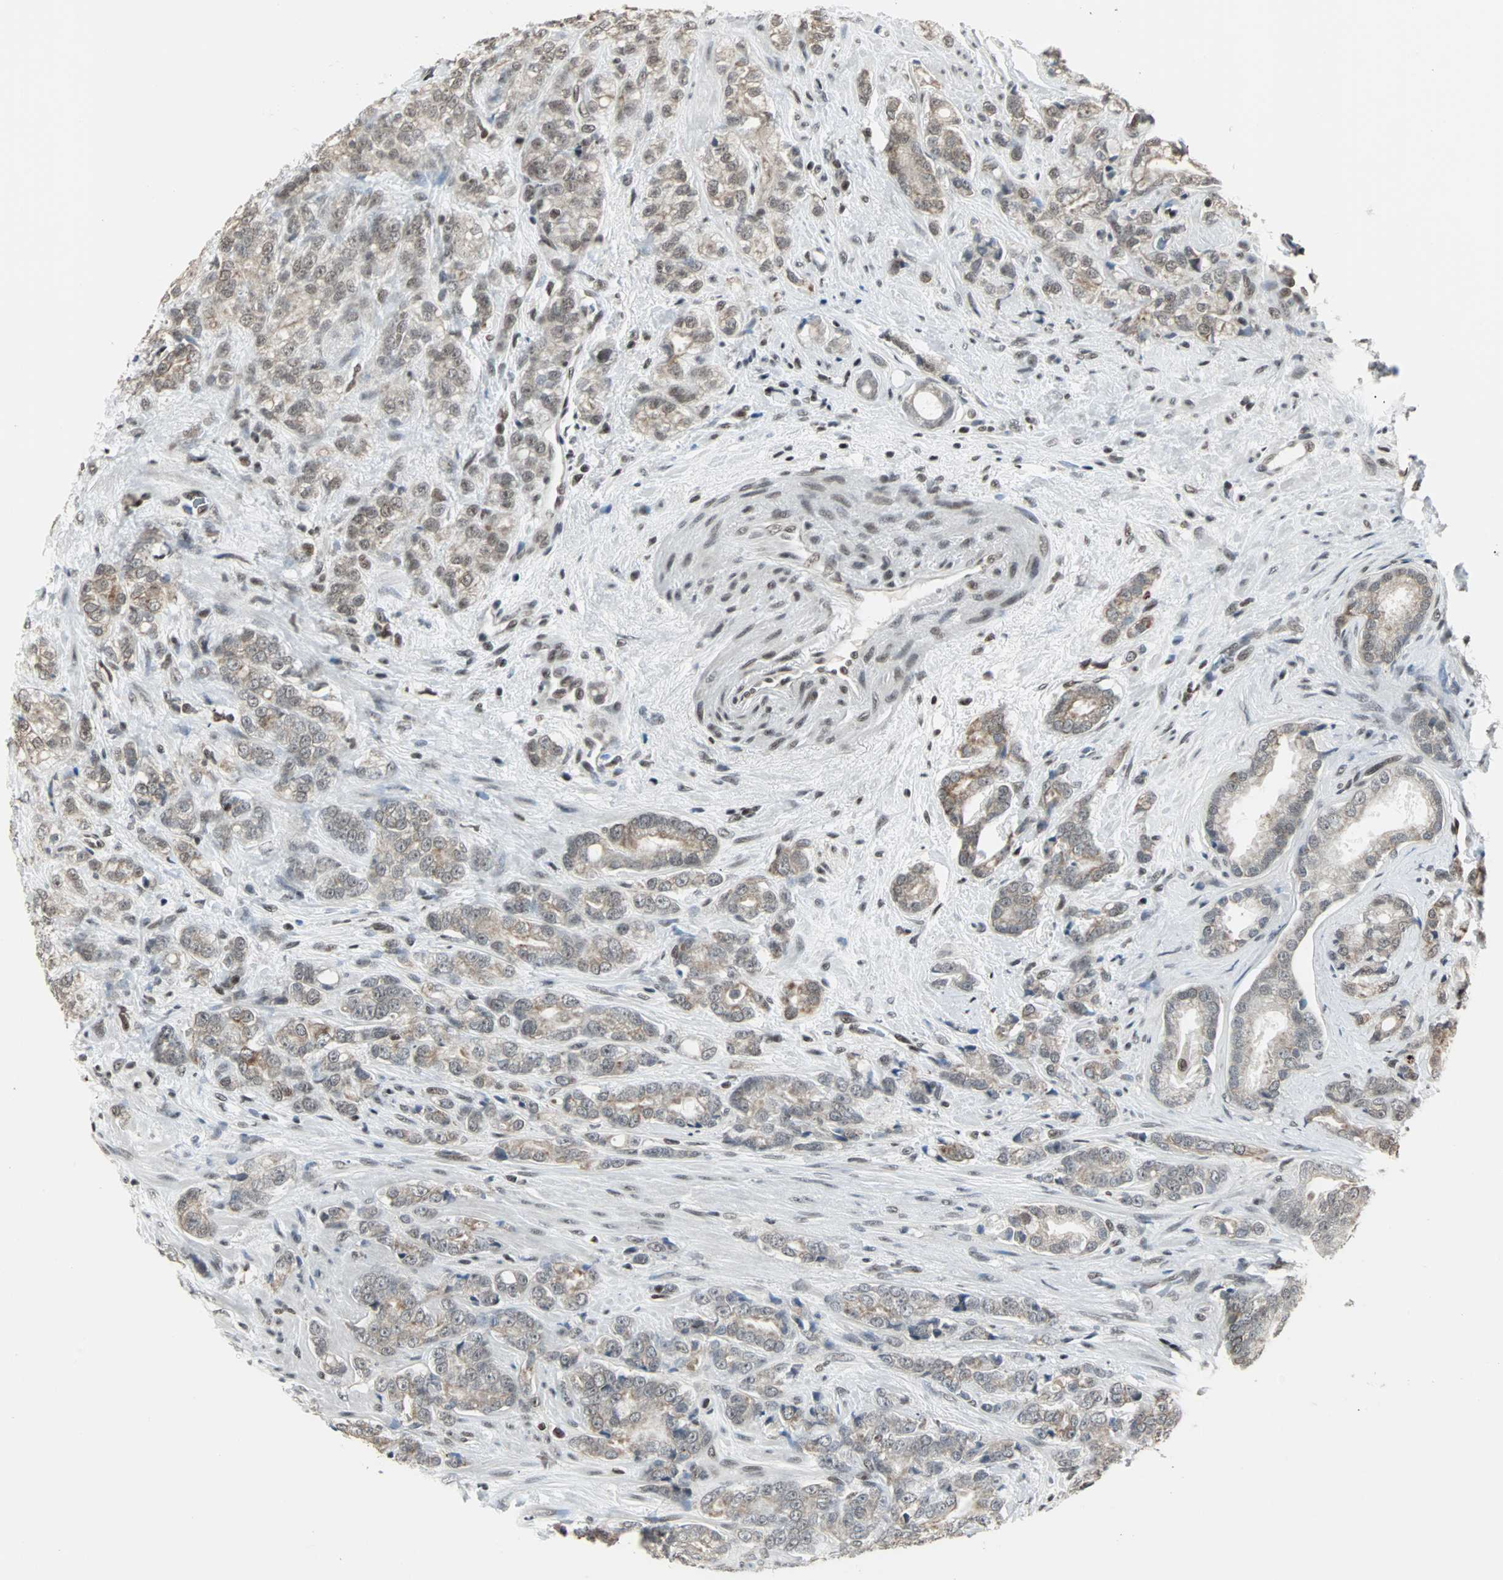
{"staining": {"intensity": "weak", "quantity": ">75%", "location": "cytoplasmic/membranous,nuclear"}, "tissue": "prostate cancer", "cell_type": "Tumor cells", "image_type": "cancer", "snomed": [{"axis": "morphology", "description": "Adenocarcinoma, Low grade"}, {"axis": "topography", "description": "Prostate"}], "caption": "This micrograph displays immunohistochemistry staining of human prostate cancer (adenocarcinoma (low-grade)), with low weak cytoplasmic/membranous and nuclear expression in approximately >75% of tumor cells.", "gene": "TERF2IP", "patient": {"sex": "male", "age": 58}}